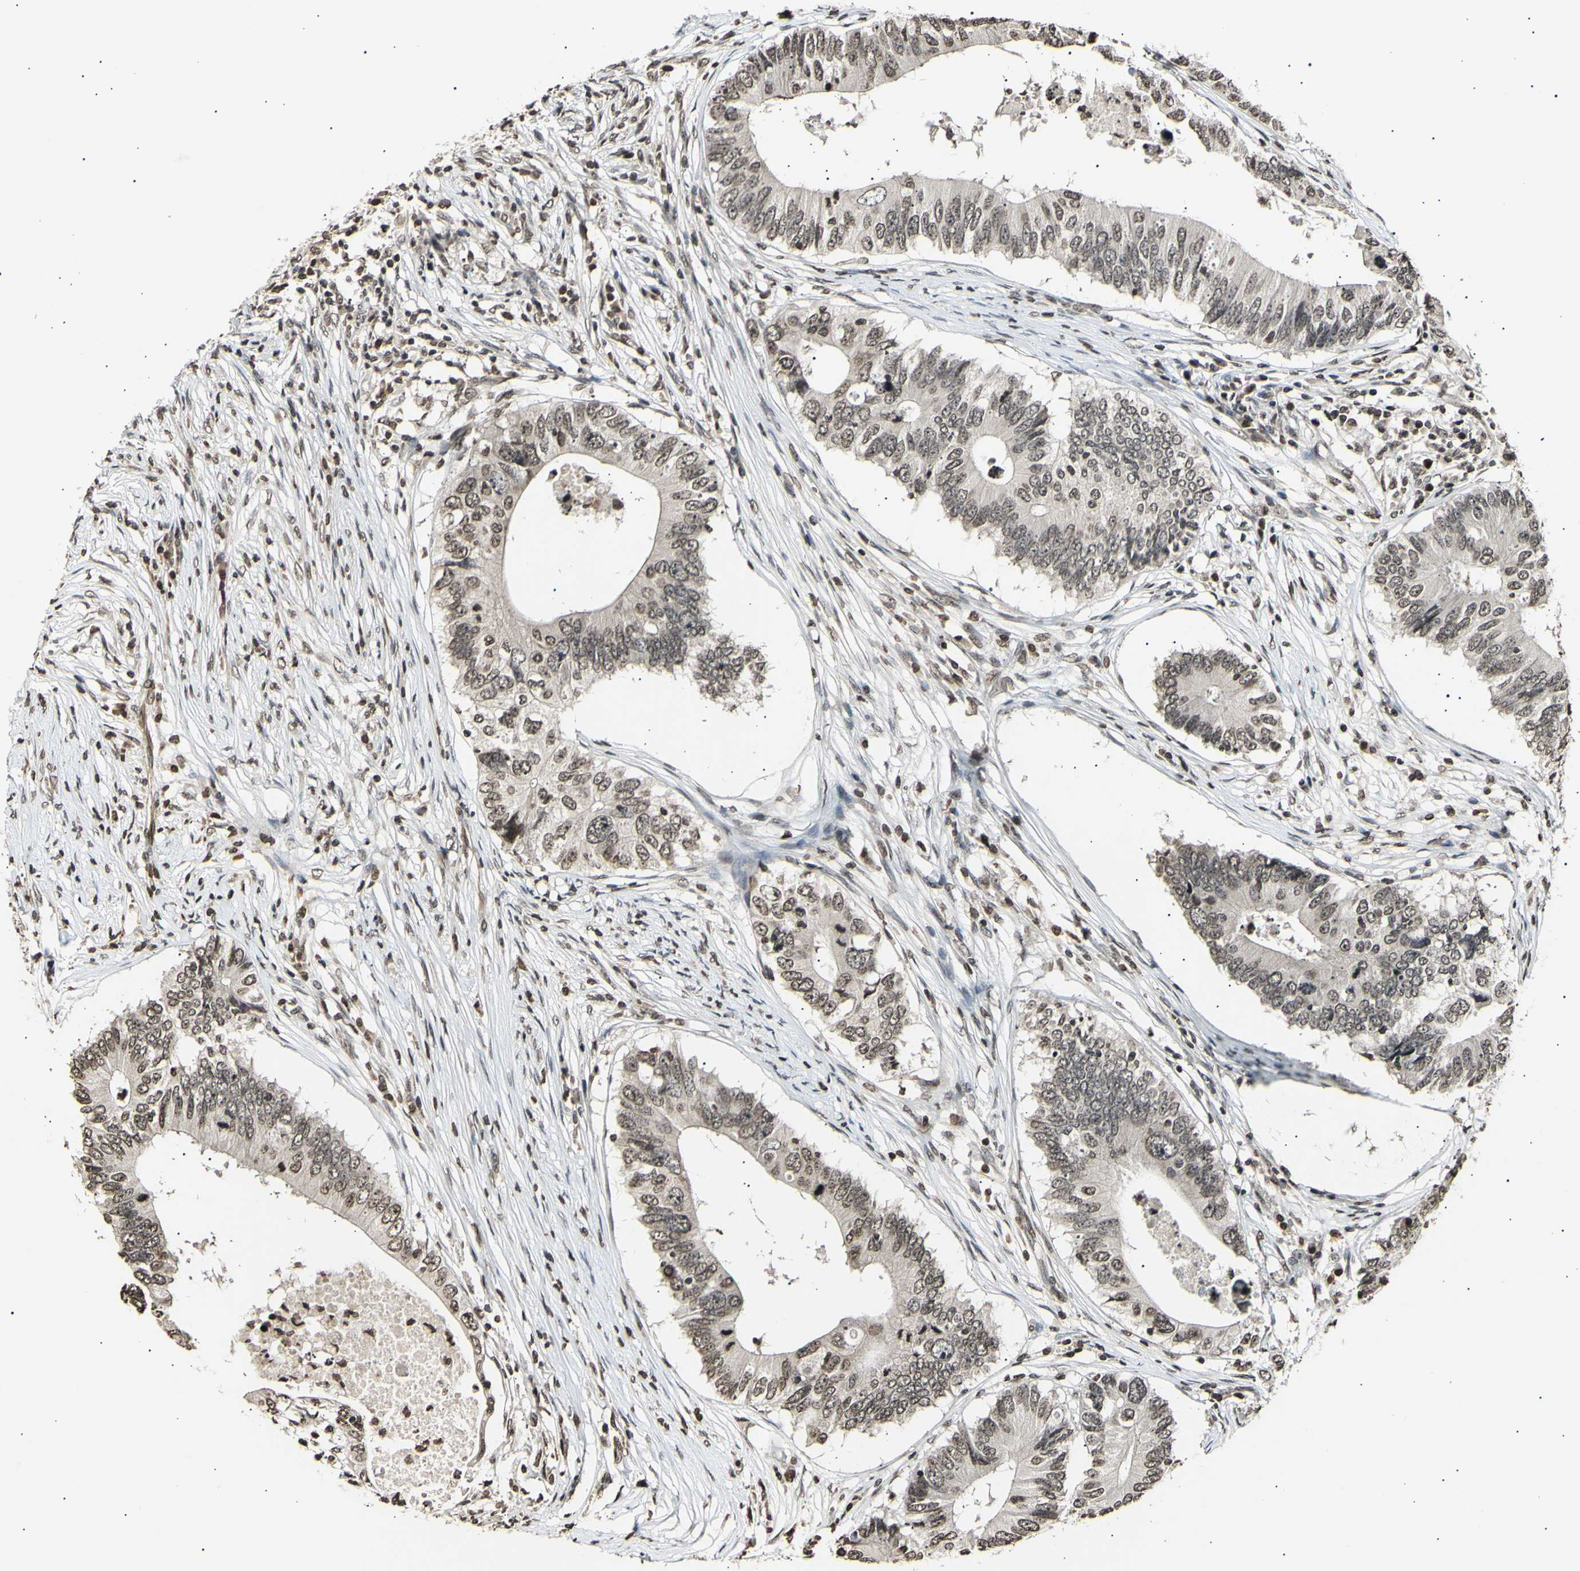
{"staining": {"intensity": "strong", "quantity": ">75%", "location": "cytoplasmic/membranous,nuclear"}, "tissue": "colorectal cancer", "cell_type": "Tumor cells", "image_type": "cancer", "snomed": [{"axis": "morphology", "description": "Adenocarcinoma, NOS"}, {"axis": "topography", "description": "Colon"}], "caption": "There is high levels of strong cytoplasmic/membranous and nuclear expression in tumor cells of colorectal adenocarcinoma, as demonstrated by immunohistochemical staining (brown color).", "gene": "ANAPC7", "patient": {"sex": "male", "age": 71}}